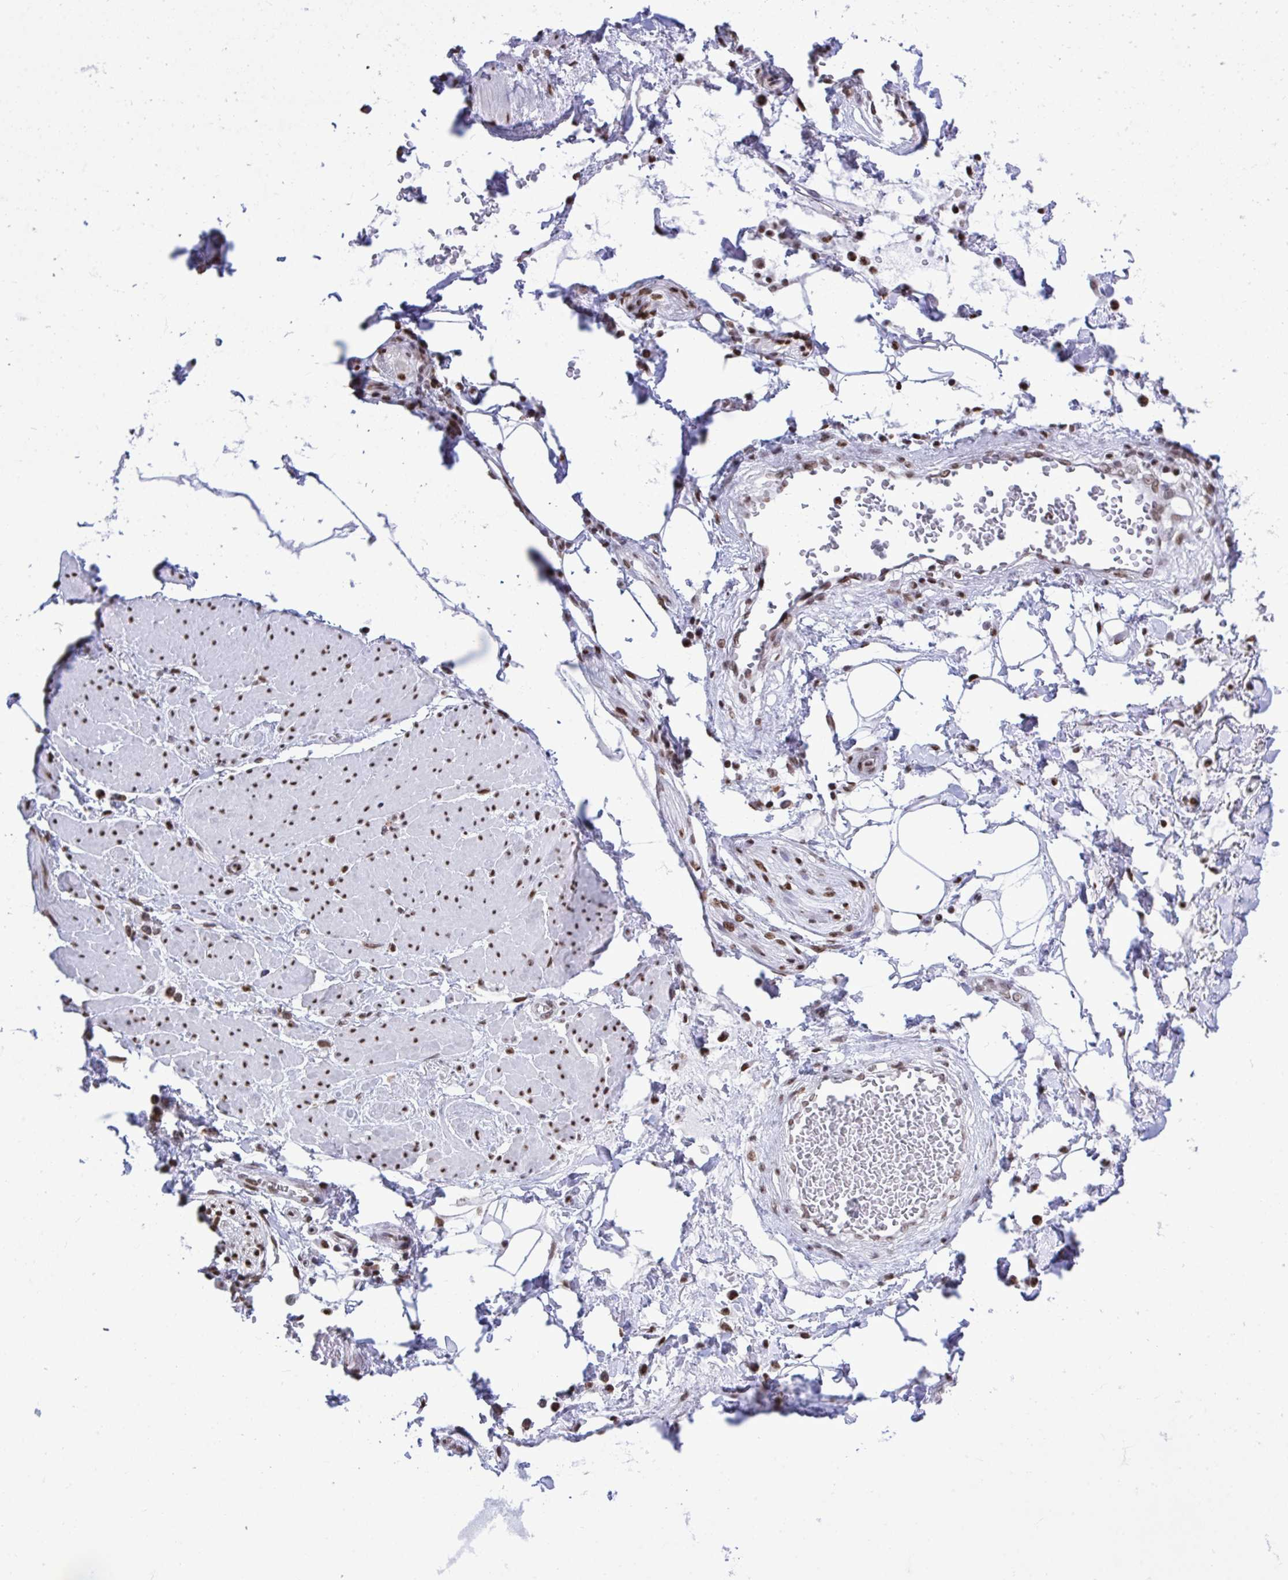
{"staining": {"intensity": "negative", "quantity": "none", "location": "none"}, "tissue": "adipose tissue", "cell_type": "Adipocytes", "image_type": "normal", "snomed": [{"axis": "morphology", "description": "Normal tissue, NOS"}, {"axis": "topography", "description": "Vagina"}, {"axis": "topography", "description": "Peripheral nerve tissue"}], "caption": "DAB (3,3'-diaminobenzidine) immunohistochemical staining of normal adipose tissue demonstrates no significant positivity in adipocytes.", "gene": "HNRNPDL", "patient": {"sex": "female", "age": 71}}